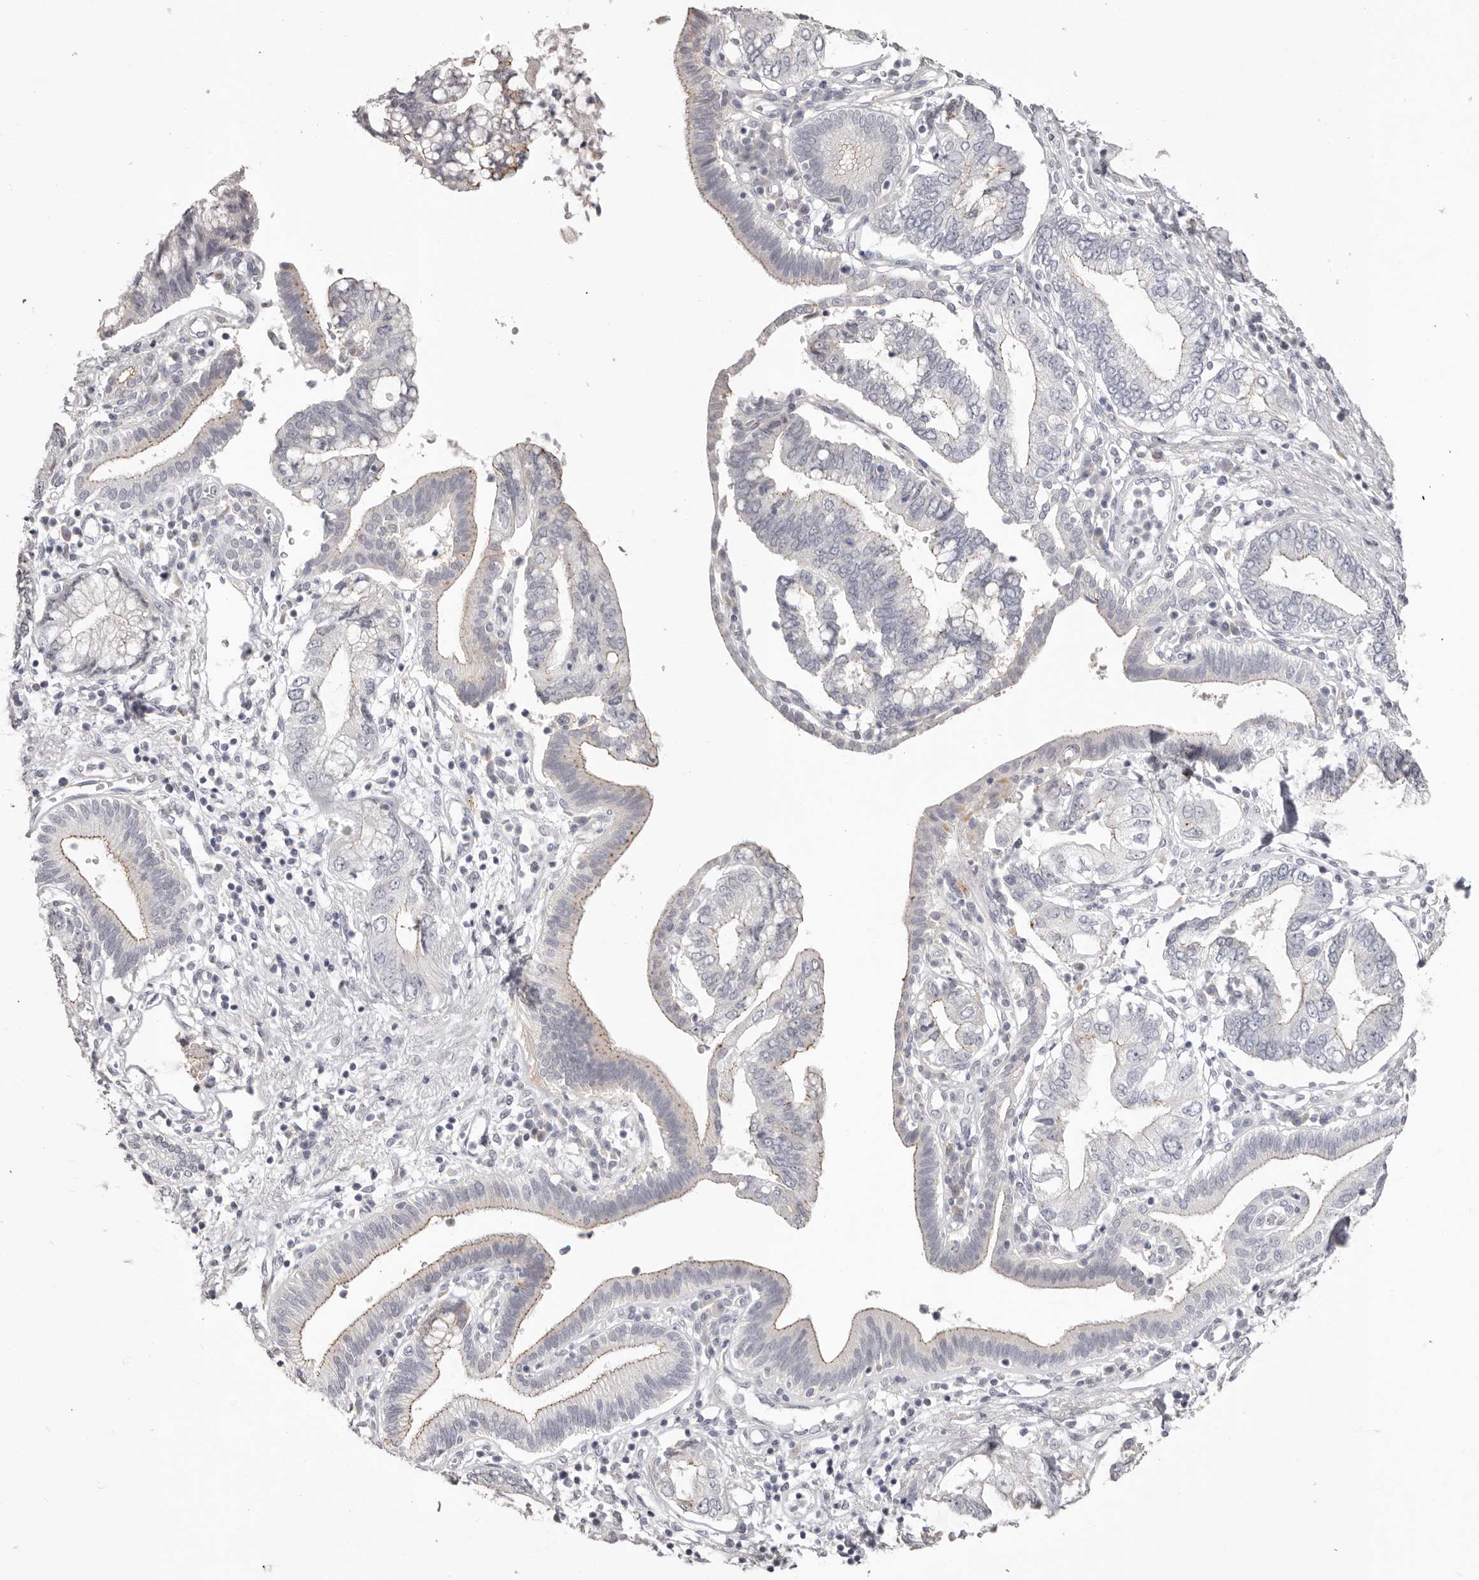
{"staining": {"intensity": "weak", "quantity": "25%-75%", "location": "cytoplasmic/membranous"}, "tissue": "pancreatic cancer", "cell_type": "Tumor cells", "image_type": "cancer", "snomed": [{"axis": "morphology", "description": "Adenocarcinoma, NOS"}, {"axis": "topography", "description": "Pancreas"}], "caption": "An IHC photomicrograph of neoplastic tissue is shown. Protein staining in brown shows weak cytoplasmic/membranous positivity in pancreatic cancer (adenocarcinoma) within tumor cells.", "gene": "PCDHB6", "patient": {"sex": "female", "age": 73}}